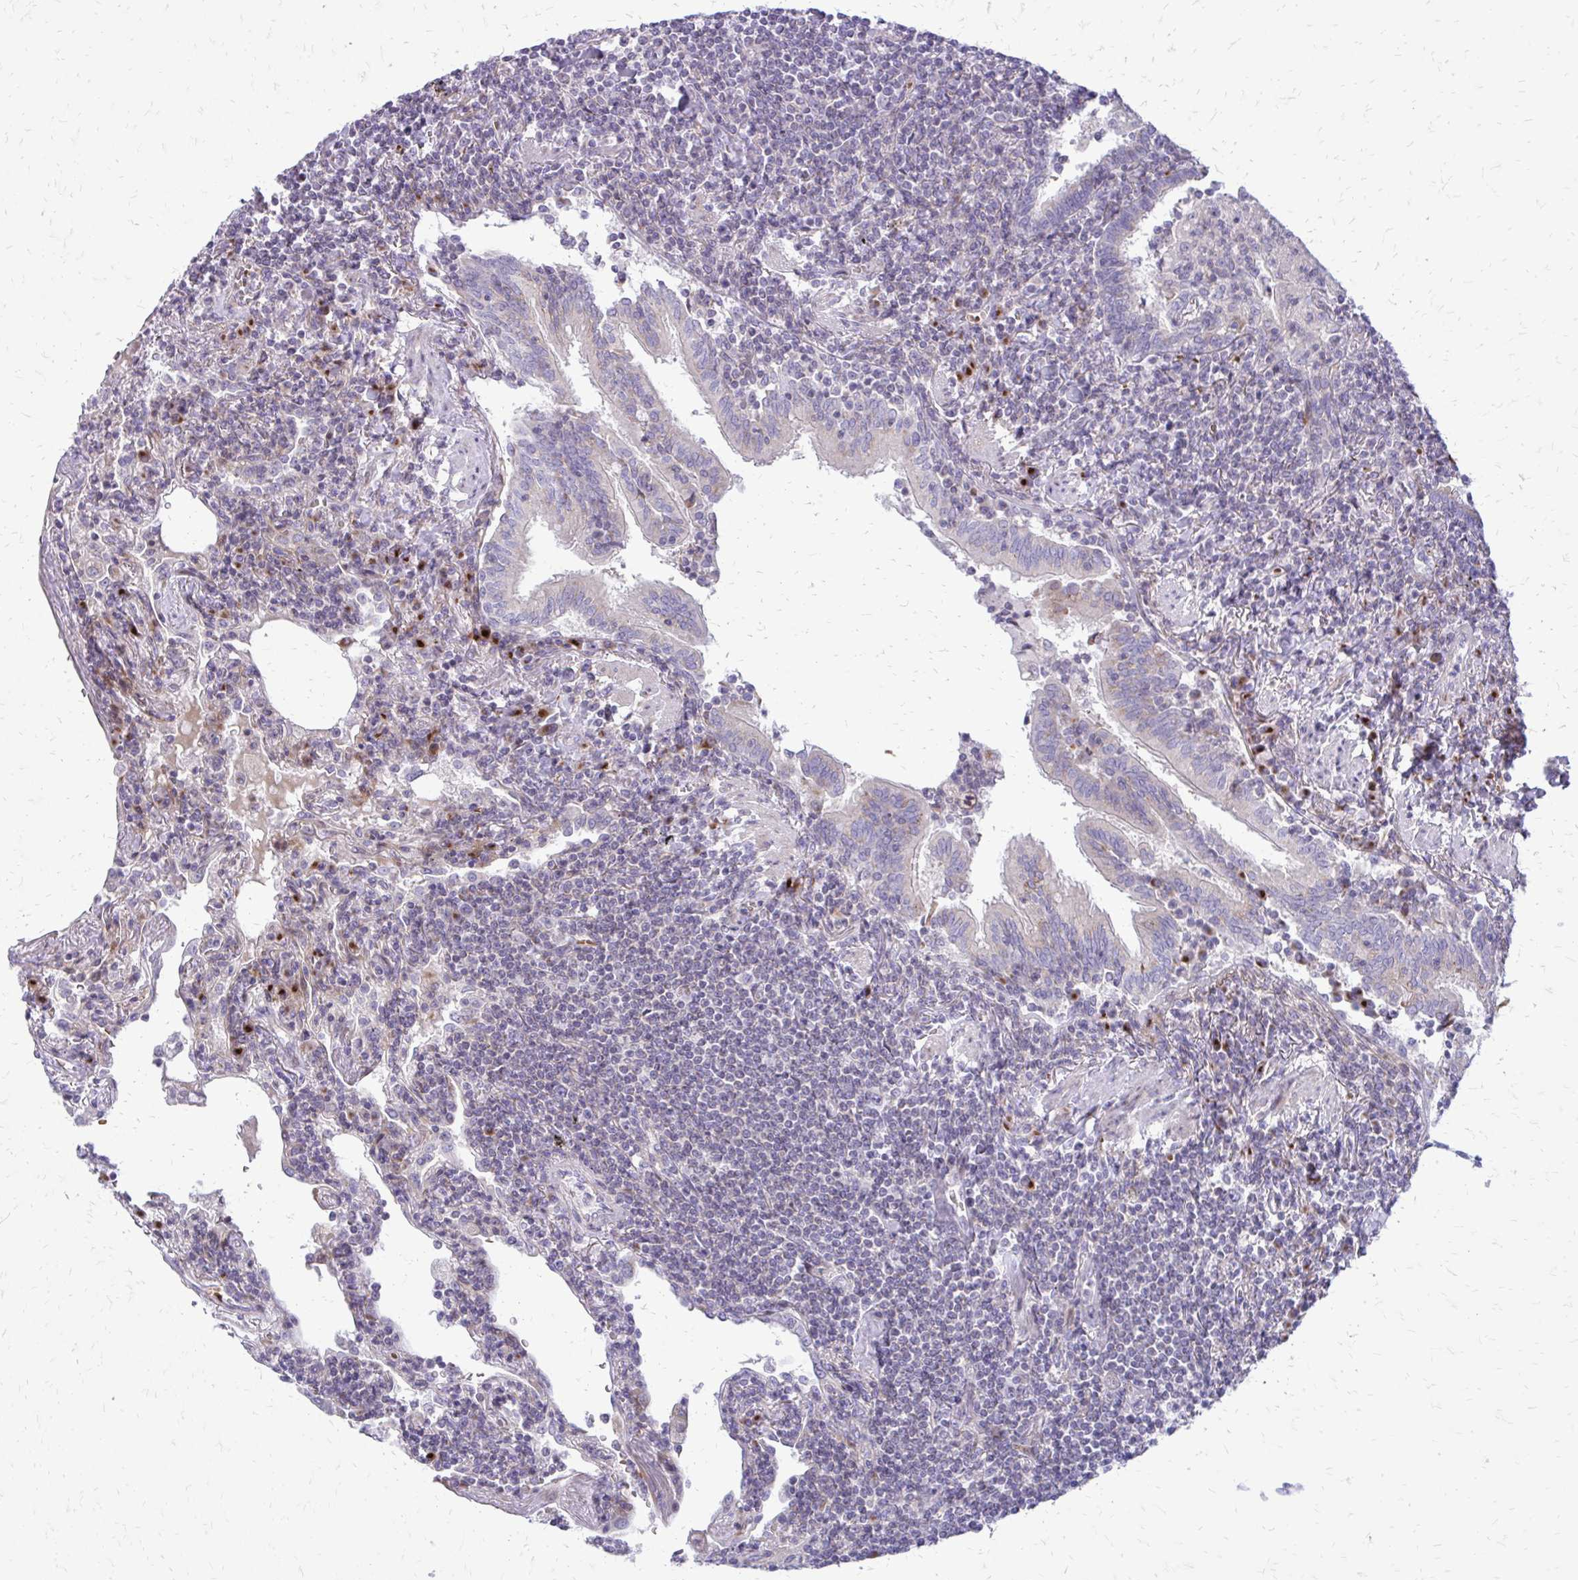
{"staining": {"intensity": "negative", "quantity": "none", "location": "none"}, "tissue": "lymphoma", "cell_type": "Tumor cells", "image_type": "cancer", "snomed": [{"axis": "morphology", "description": "Malignant lymphoma, non-Hodgkin's type, Low grade"}, {"axis": "topography", "description": "Lung"}], "caption": "Immunohistochemistry (IHC) of human lymphoma exhibits no positivity in tumor cells.", "gene": "FUNDC2", "patient": {"sex": "female", "age": 71}}